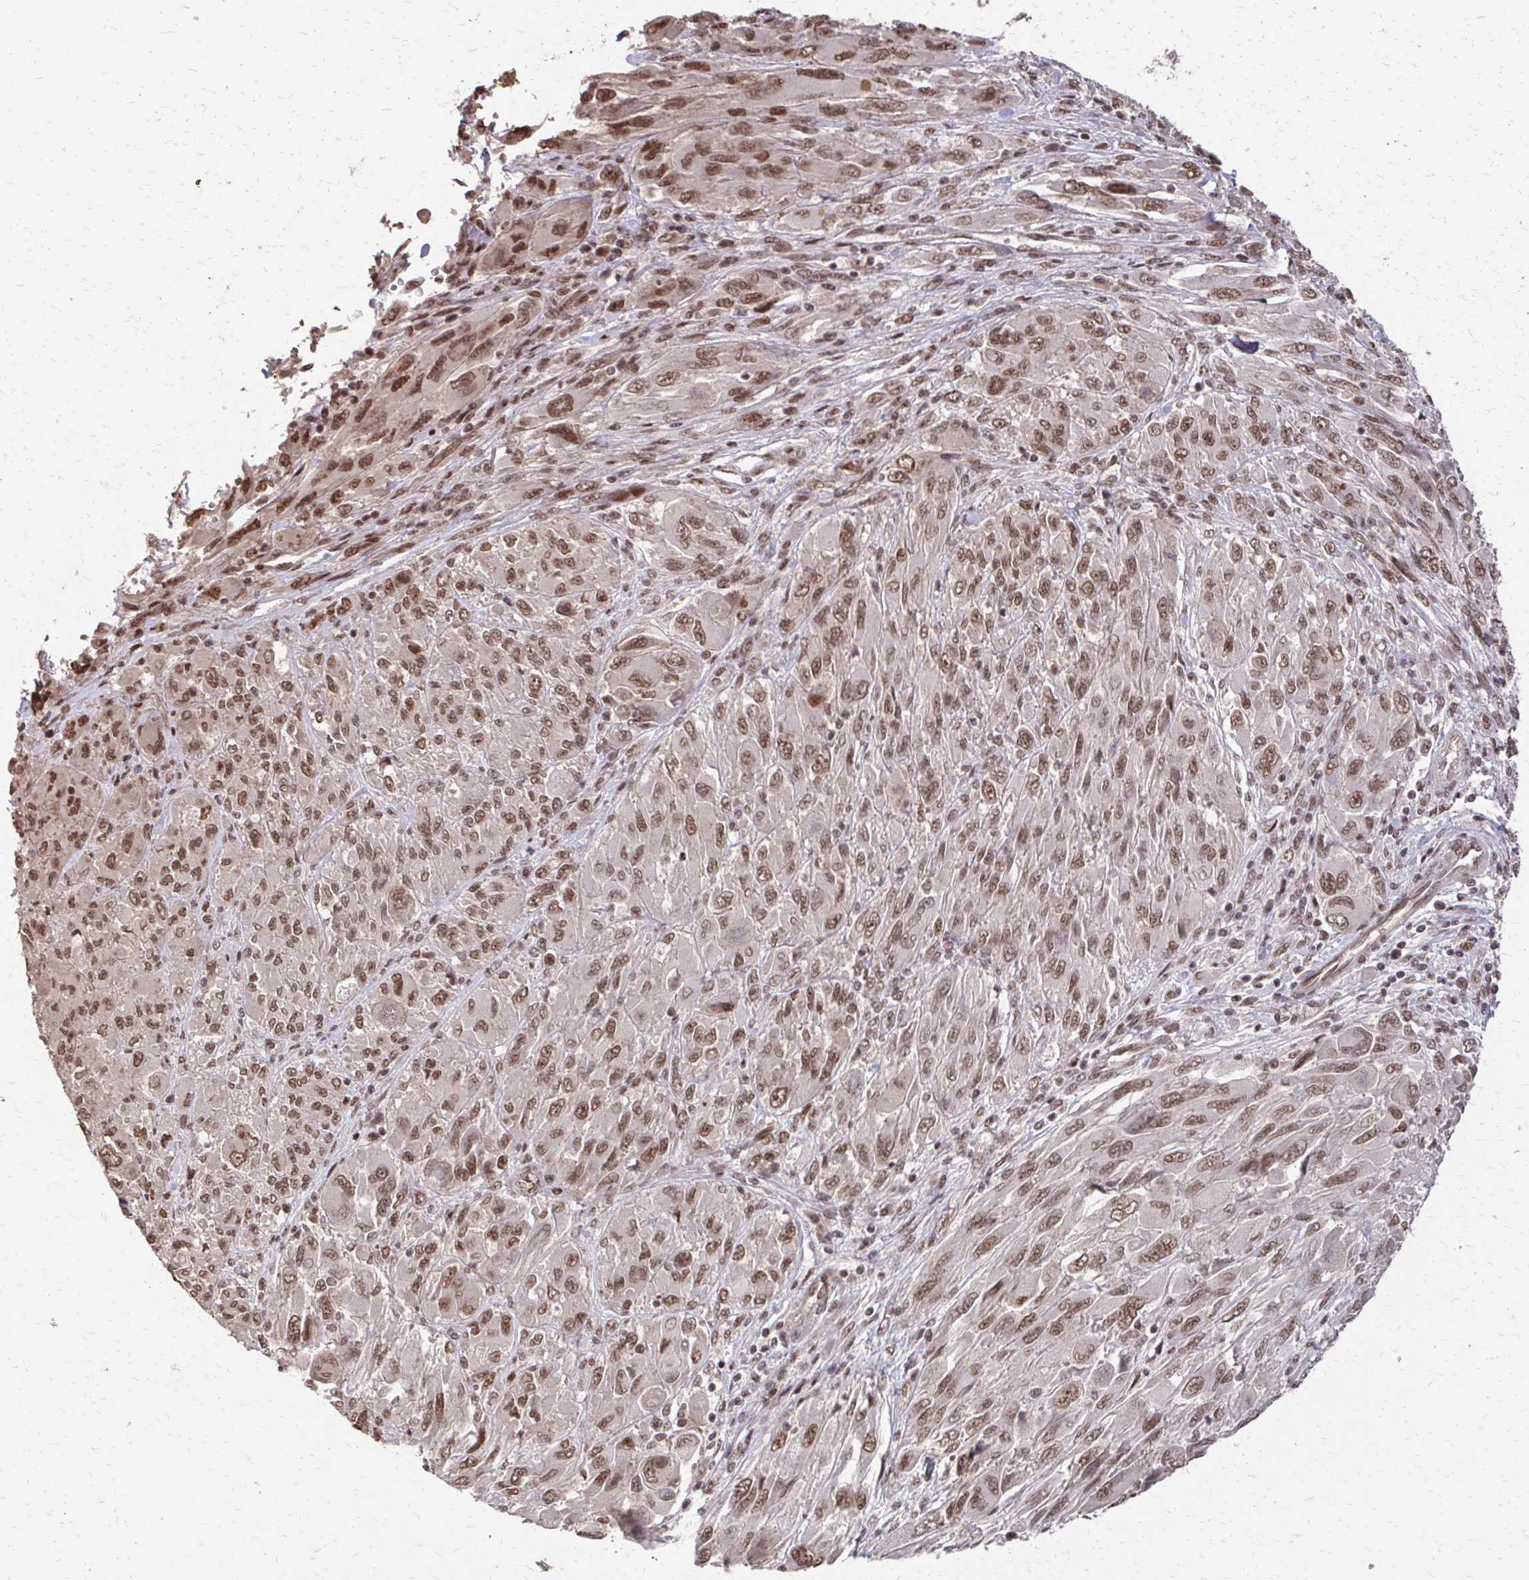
{"staining": {"intensity": "moderate", "quantity": ">75%", "location": "nuclear"}, "tissue": "melanoma", "cell_type": "Tumor cells", "image_type": "cancer", "snomed": [{"axis": "morphology", "description": "Malignant melanoma, NOS"}, {"axis": "topography", "description": "Skin"}], "caption": "Tumor cells exhibit medium levels of moderate nuclear expression in about >75% of cells in human melanoma.", "gene": "SS18", "patient": {"sex": "female", "age": 91}}